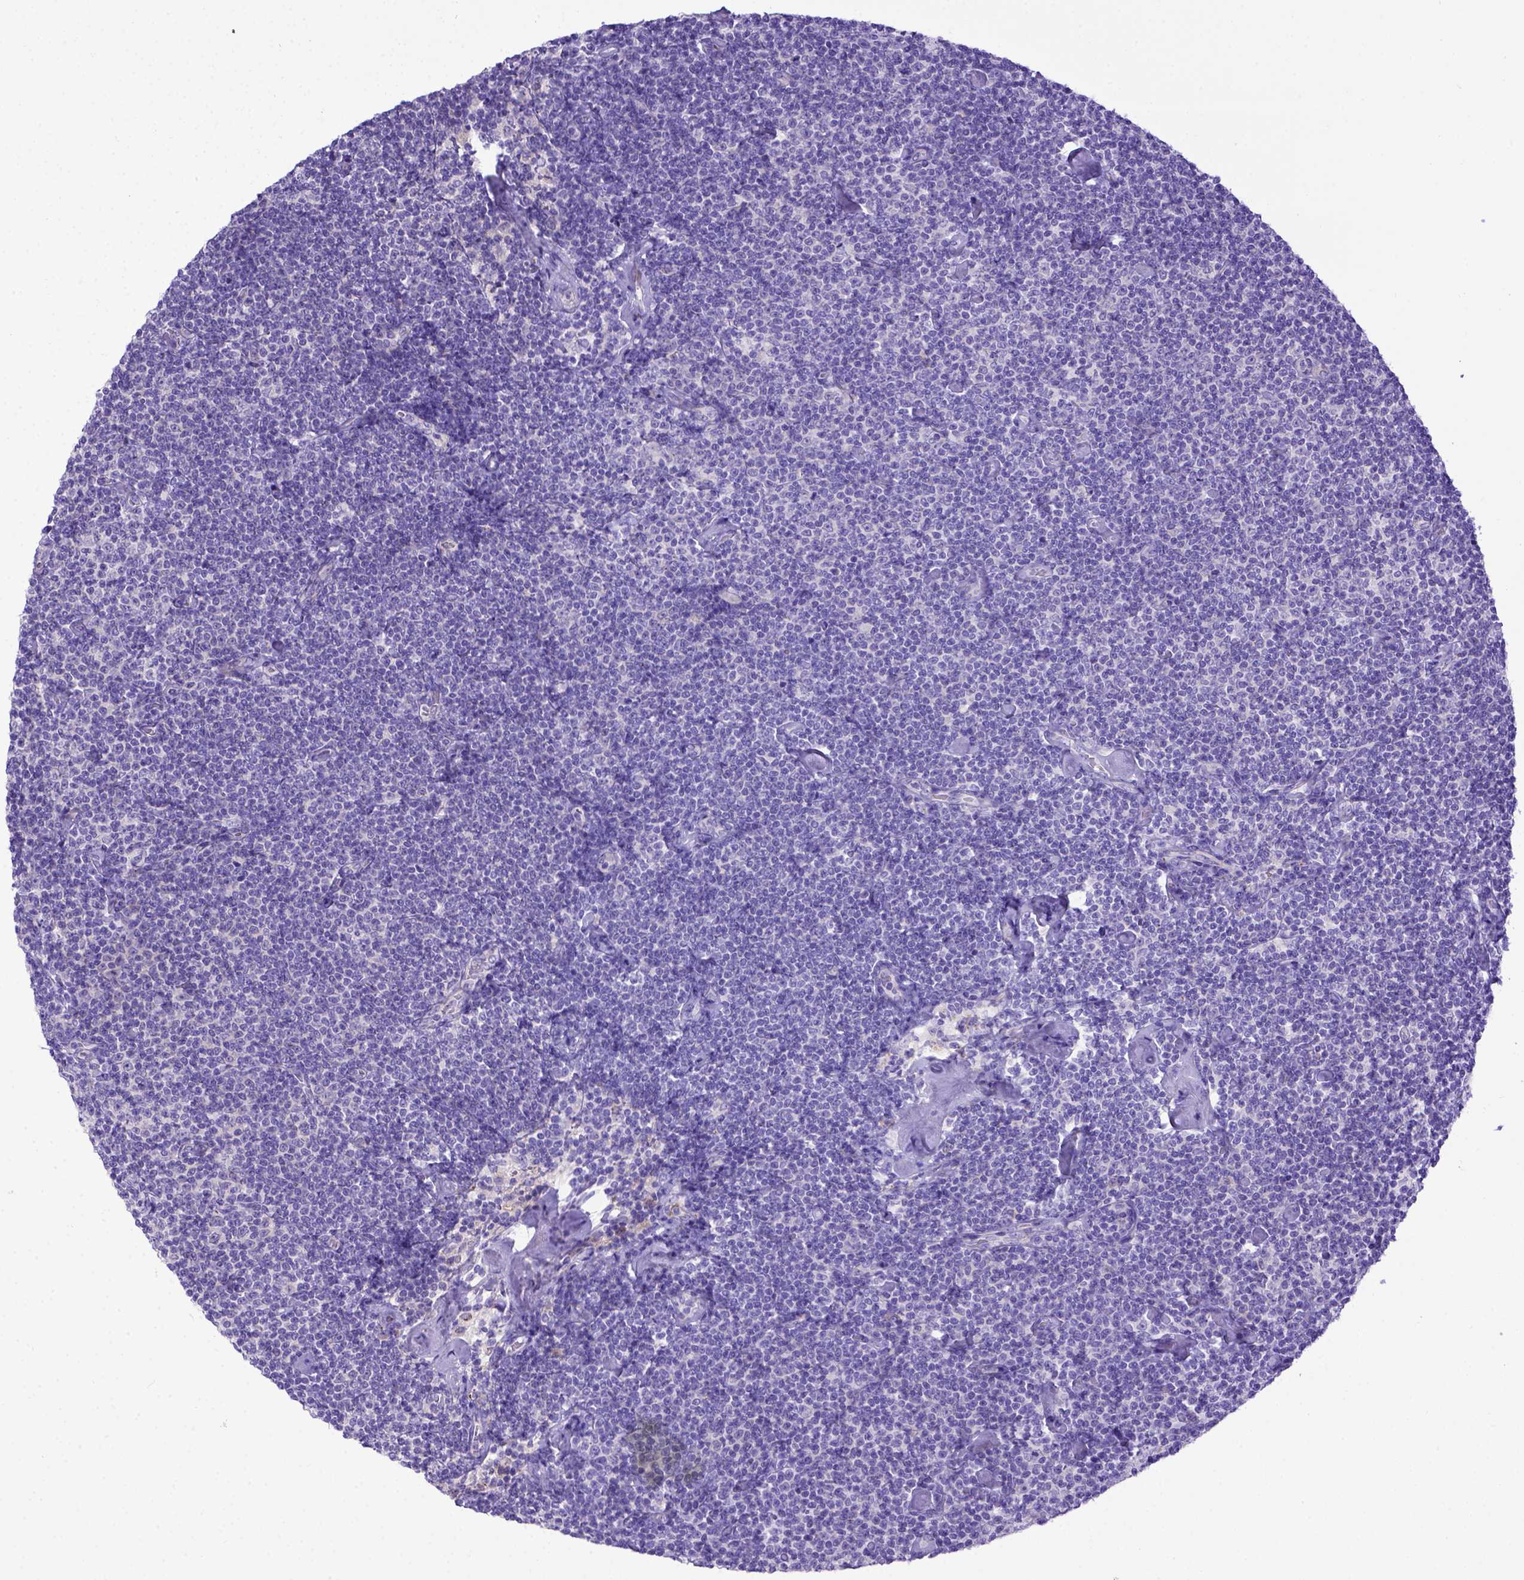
{"staining": {"intensity": "negative", "quantity": "none", "location": "none"}, "tissue": "lymphoma", "cell_type": "Tumor cells", "image_type": "cancer", "snomed": [{"axis": "morphology", "description": "Malignant lymphoma, non-Hodgkin's type, Low grade"}, {"axis": "topography", "description": "Lymph node"}], "caption": "There is no significant positivity in tumor cells of low-grade malignant lymphoma, non-Hodgkin's type.", "gene": "CFAP300", "patient": {"sex": "male", "age": 81}}